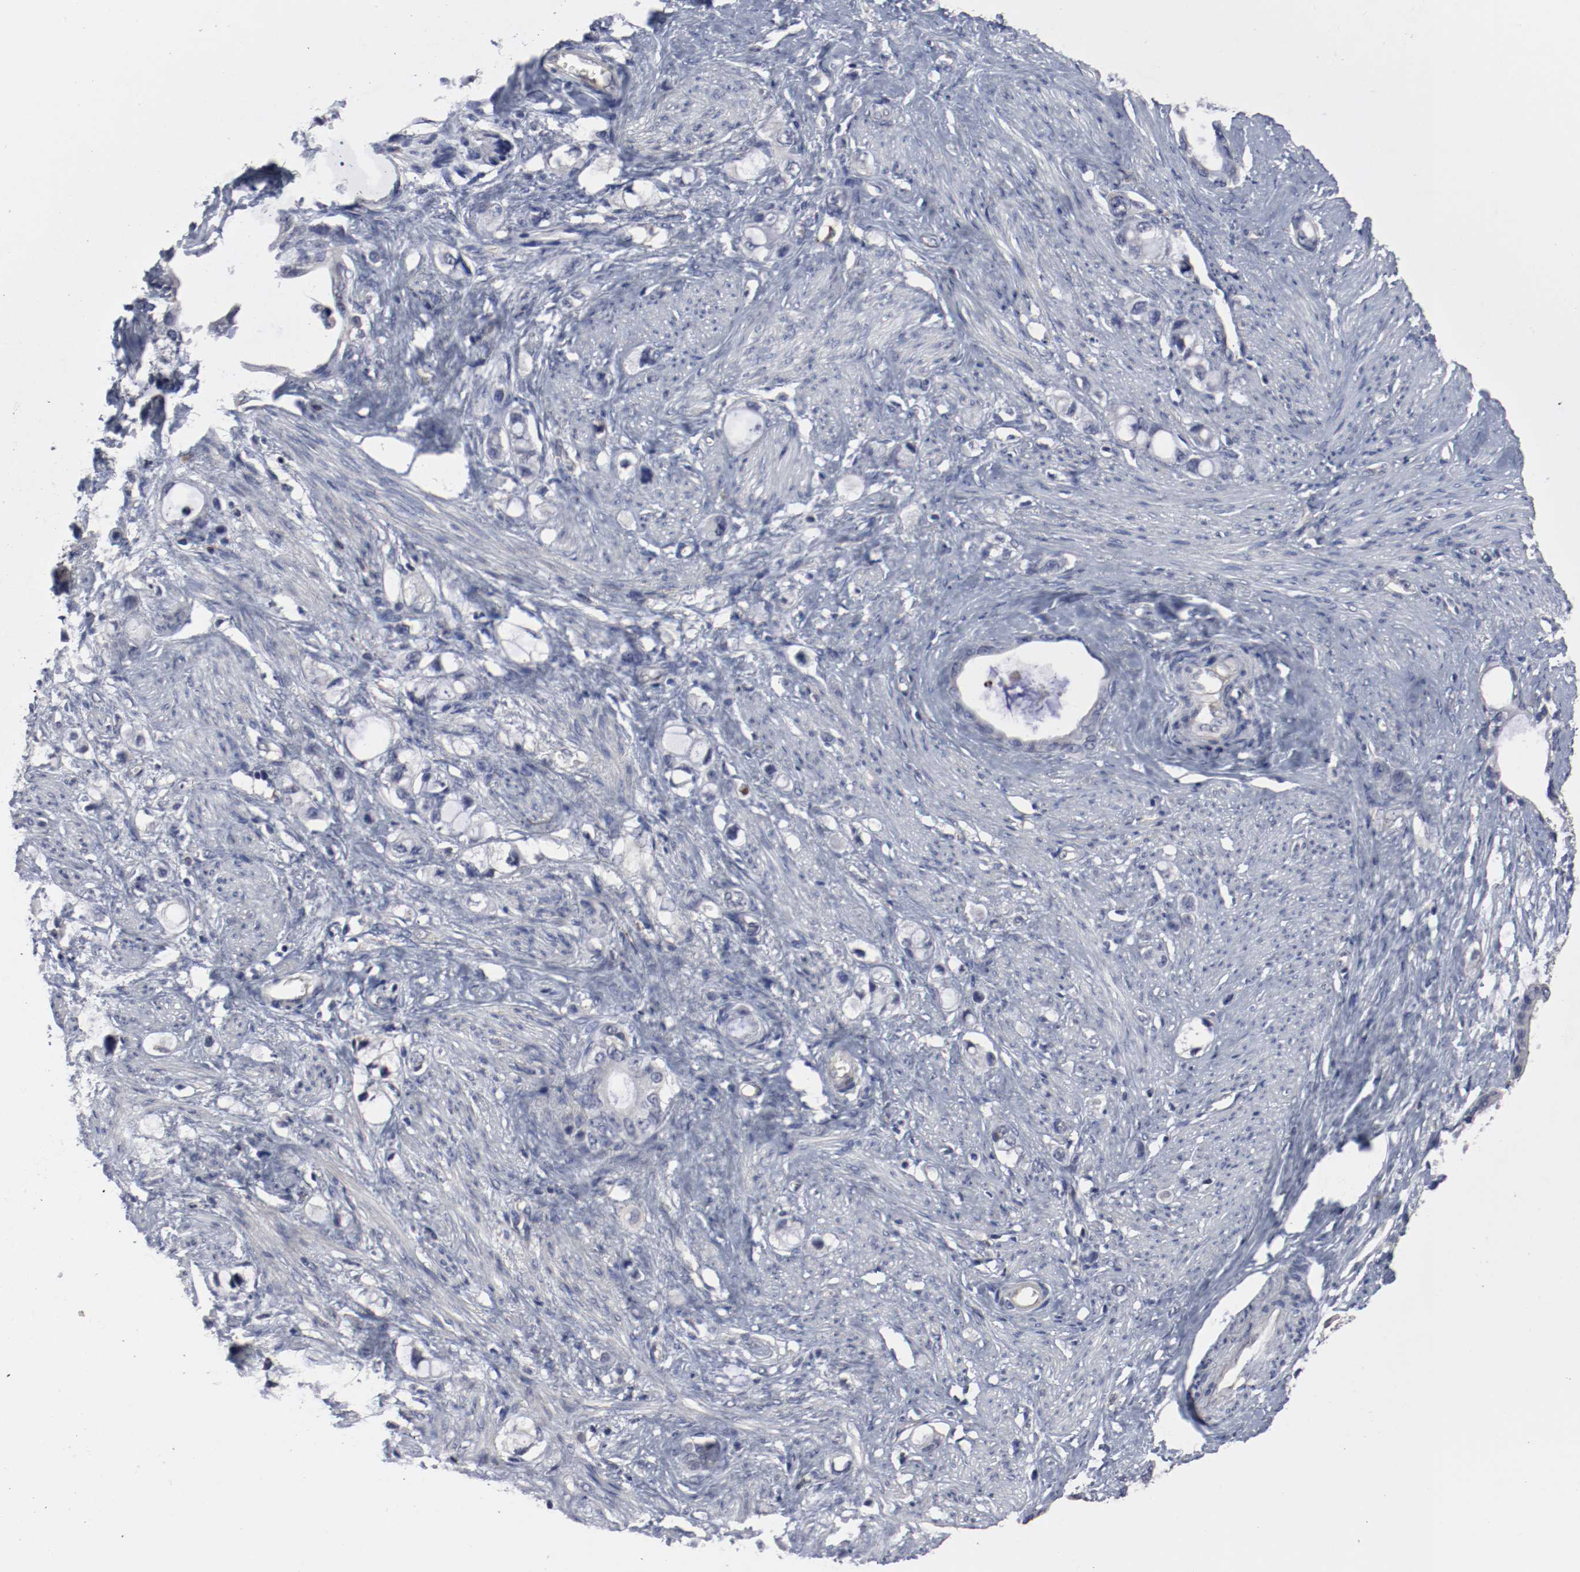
{"staining": {"intensity": "negative", "quantity": "none", "location": "none"}, "tissue": "stomach cancer", "cell_type": "Tumor cells", "image_type": "cancer", "snomed": [{"axis": "morphology", "description": "Adenocarcinoma, NOS"}, {"axis": "topography", "description": "Stomach"}], "caption": "DAB immunohistochemical staining of human adenocarcinoma (stomach) exhibits no significant positivity in tumor cells. Brightfield microscopy of immunohistochemistry stained with DAB (brown) and hematoxylin (blue), captured at high magnification.", "gene": "CBL", "patient": {"sex": "female", "age": 75}}